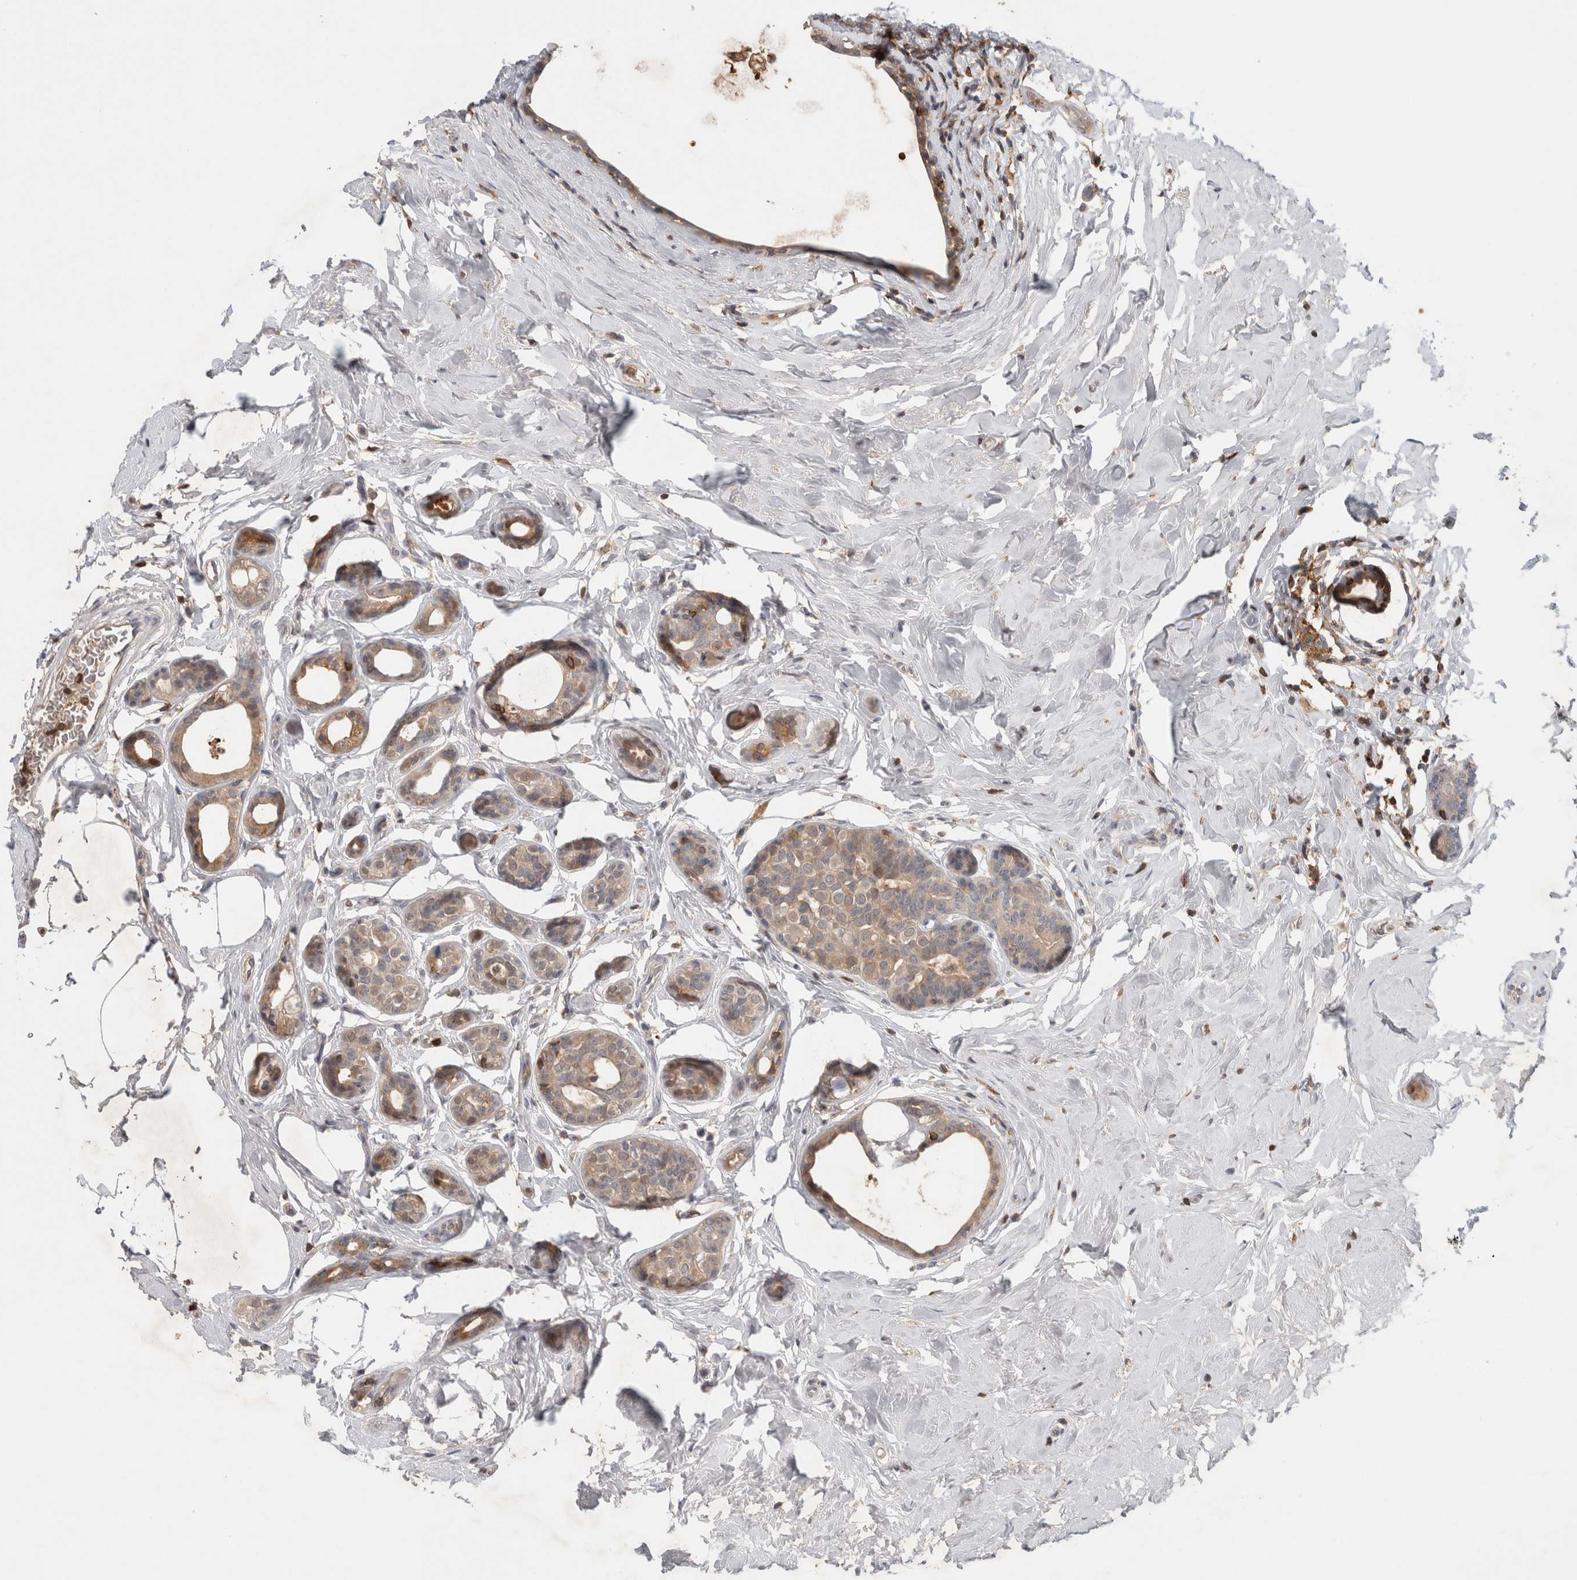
{"staining": {"intensity": "weak", "quantity": "25%-75%", "location": "cytoplasmic/membranous"}, "tissue": "breast cancer", "cell_type": "Tumor cells", "image_type": "cancer", "snomed": [{"axis": "morphology", "description": "Duct carcinoma"}, {"axis": "topography", "description": "Breast"}], "caption": "Immunohistochemical staining of human breast infiltrating ductal carcinoma reveals low levels of weak cytoplasmic/membranous expression in approximately 25%-75% of tumor cells. (DAB = brown stain, brightfield microscopy at high magnification).", "gene": "GFRA2", "patient": {"sex": "female", "age": 55}}